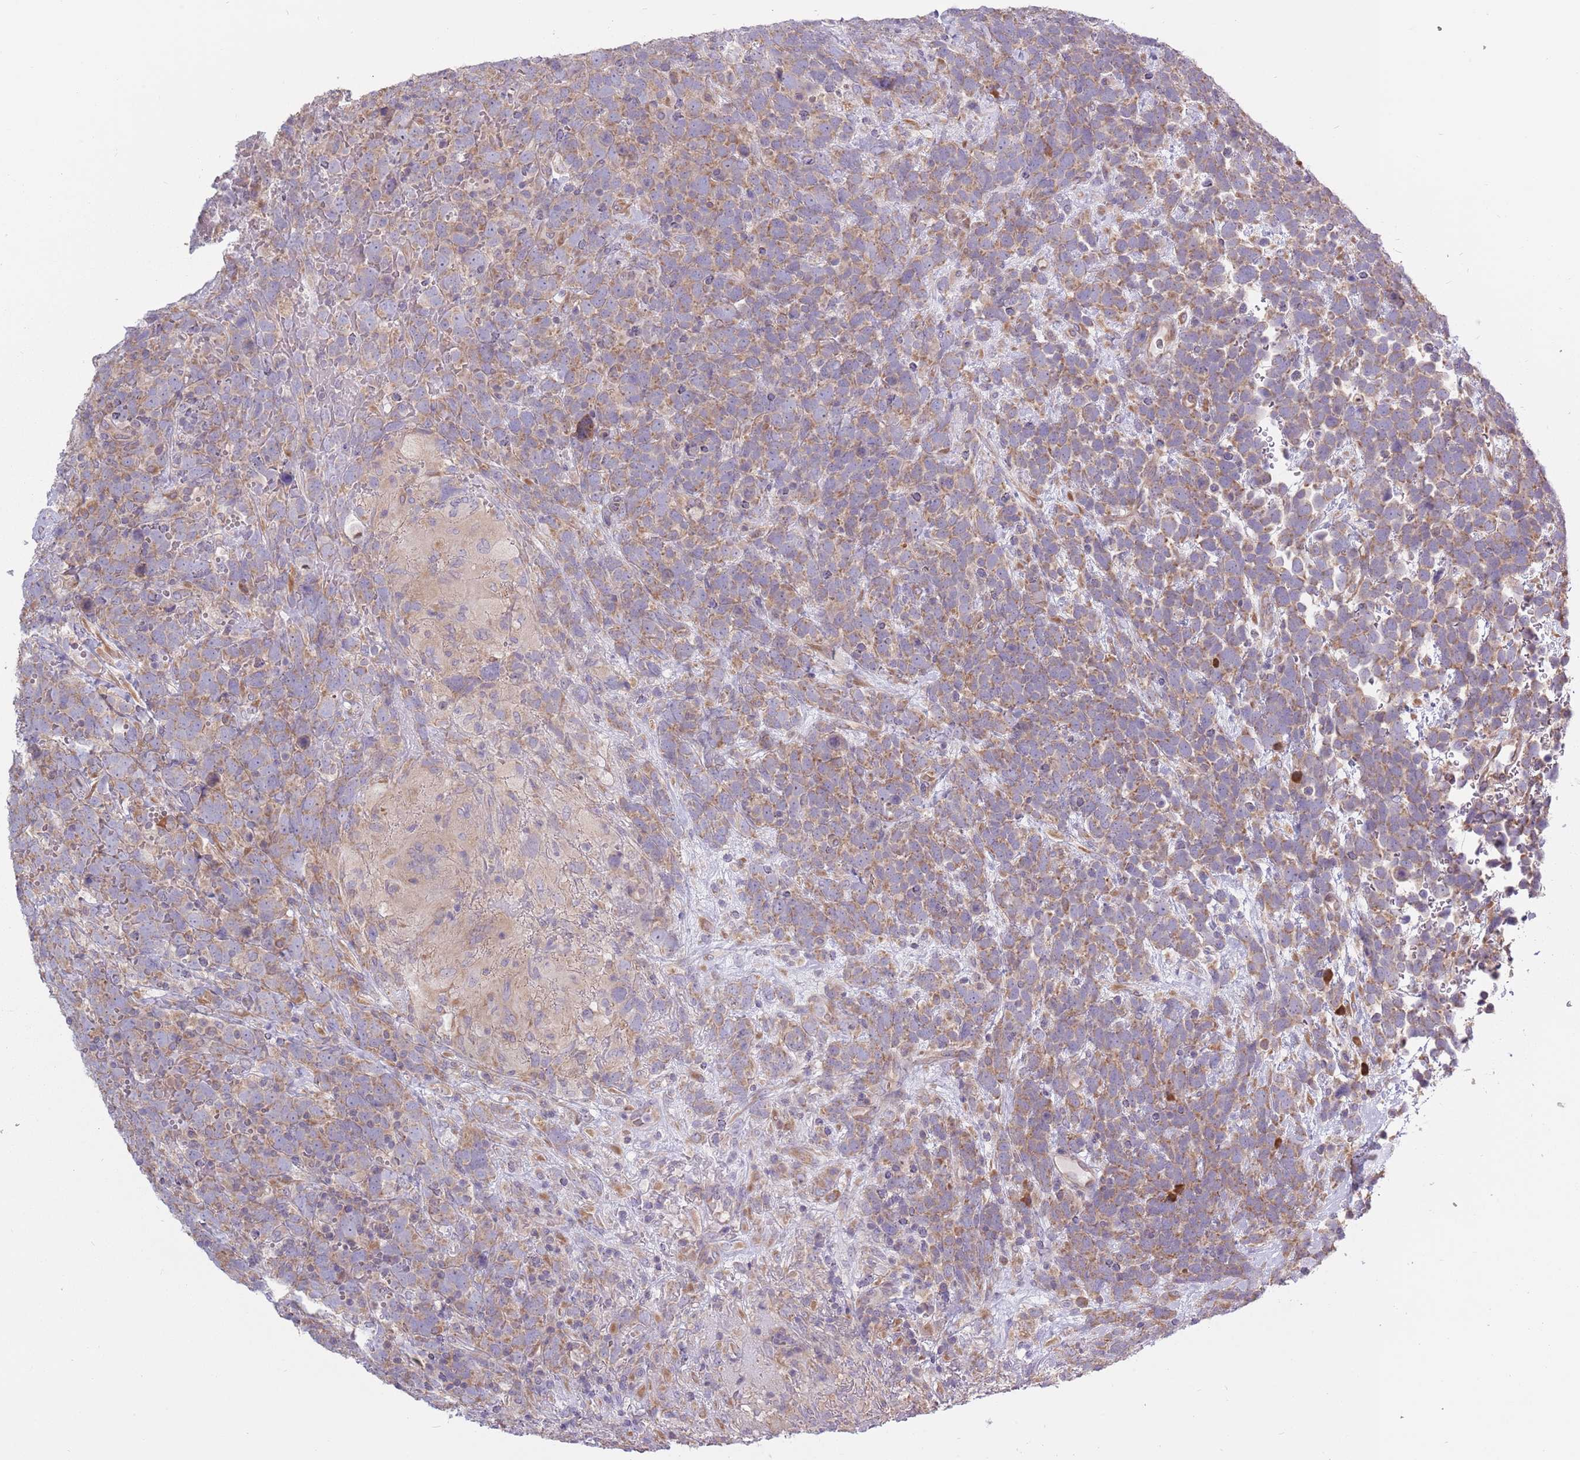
{"staining": {"intensity": "moderate", "quantity": ">75%", "location": "cytoplasmic/membranous"}, "tissue": "urothelial cancer", "cell_type": "Tumor cells", "image_type": "cancer", "snomed": [{"axis": "morphology", "description": "Urothelial carcinoma, High grade"}, {"axis": "topography", "description": "Urinary bladder"}], "caption": "IHC image of neoplastic tissue: human urothelial cancer stained using immunohistochemistry reveals medium levels of moderate protein expression localized specifically in the cytoplasmic/membranous of tumor cells, appearing as a cytoplasmic/membranous brown color.", "gene": "RPL17-C18orf32", "patient": {"sex": "female", "age": 82}}